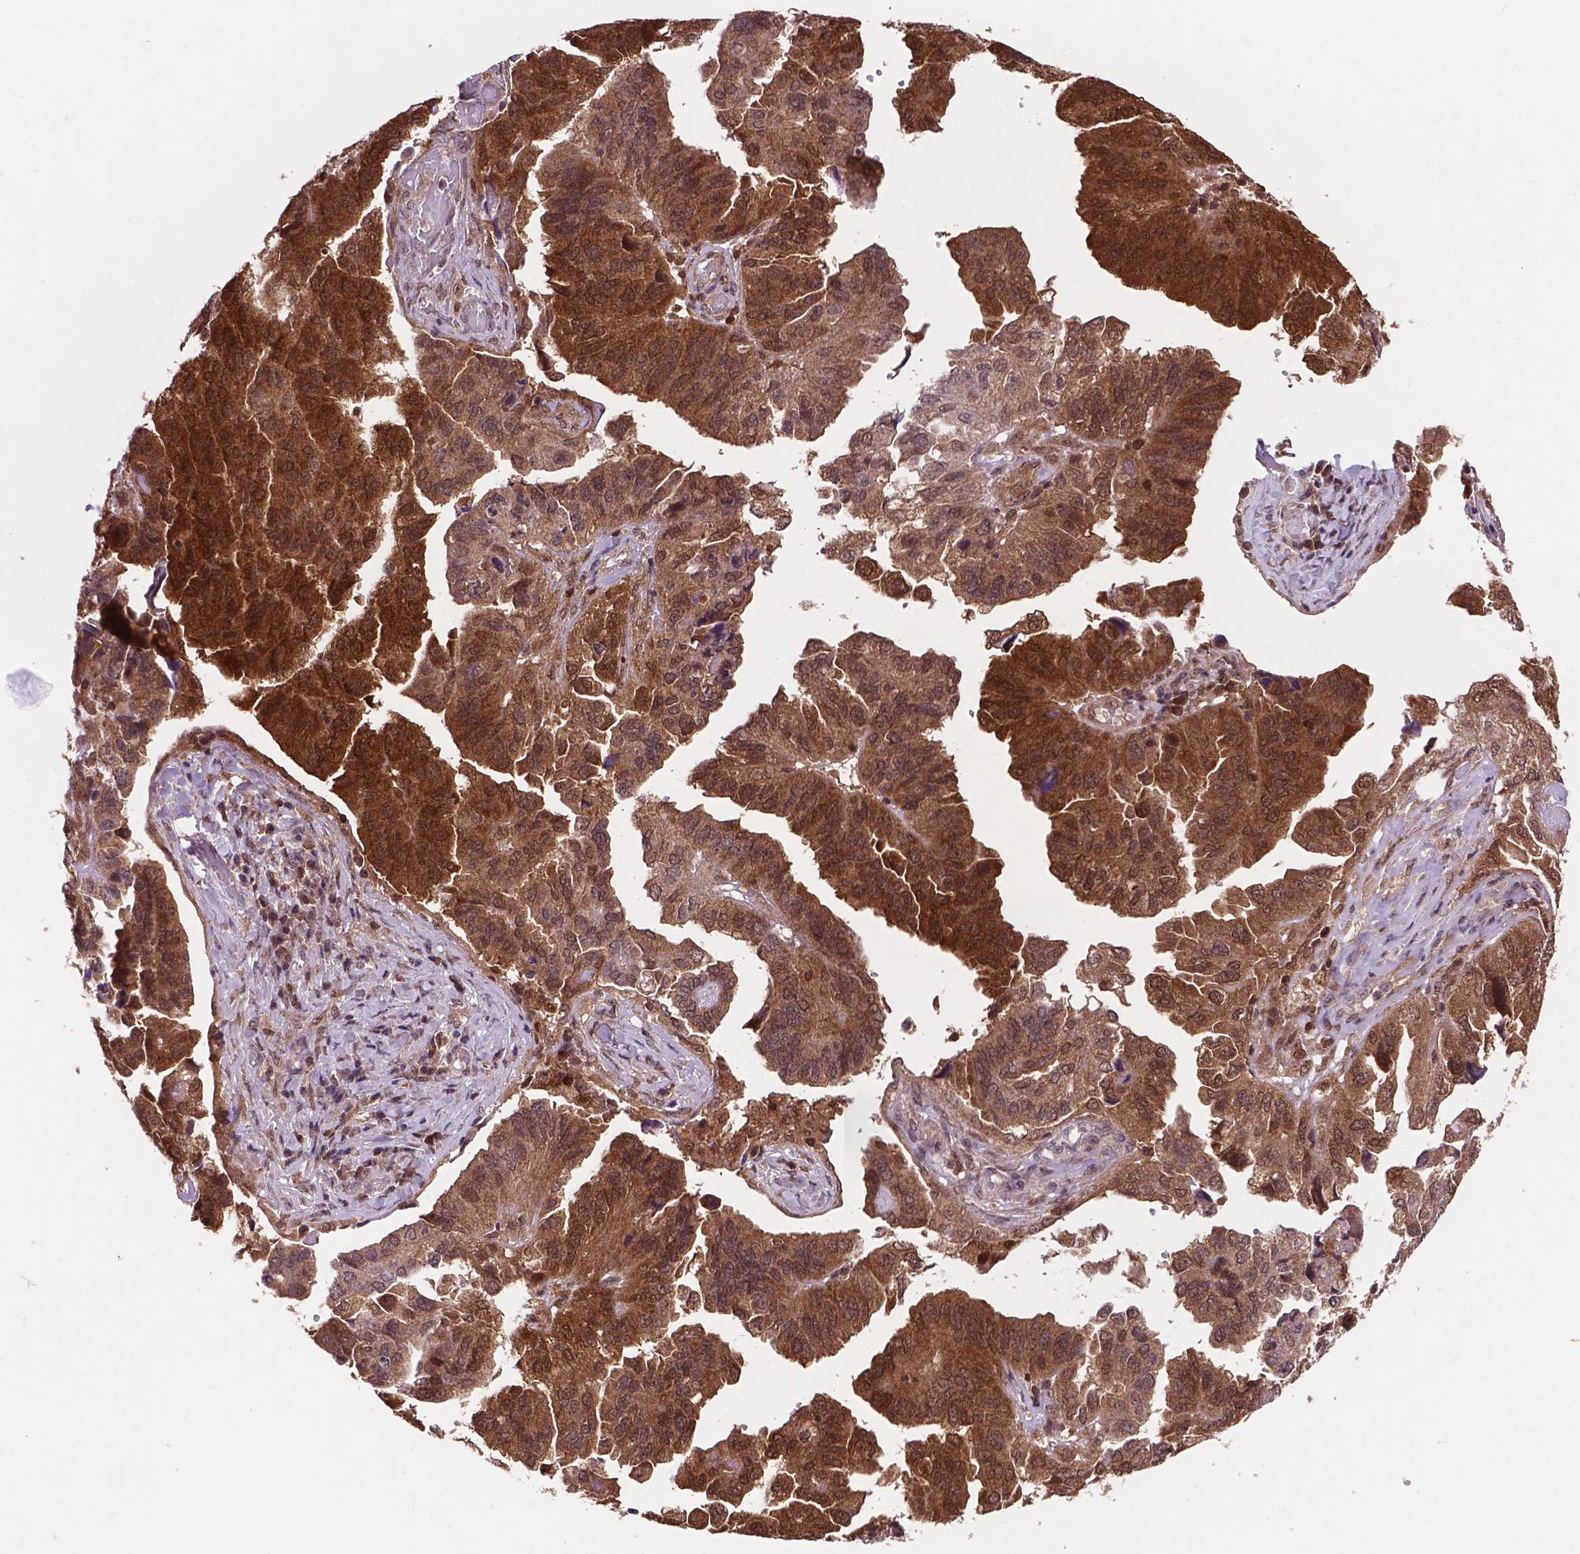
{"staining": {"intensity": "strong", "quantity": ">75%", "location": "cytoplasmic/membranous,nuclear"}, "tissue": "ovarian cancer", "cell_type": "Tumor cells", "image_type": "cancer", "snomed": [{"axis": "morphology", "description": "Cystadenocarcinoma, serous, NOS"}, {"axis": "topography", "description": "Ovary"}], "caption": "Ovarian cancer (serous cystadenocarcinoma) was stained to show a protein in brown. There is high levels of strong cytoplasmic/membranous and nuclear expression in approximately >75% of tumor cells.", "gene": "UBE2L6", "patient": {"sex": "female", "age": 79}}